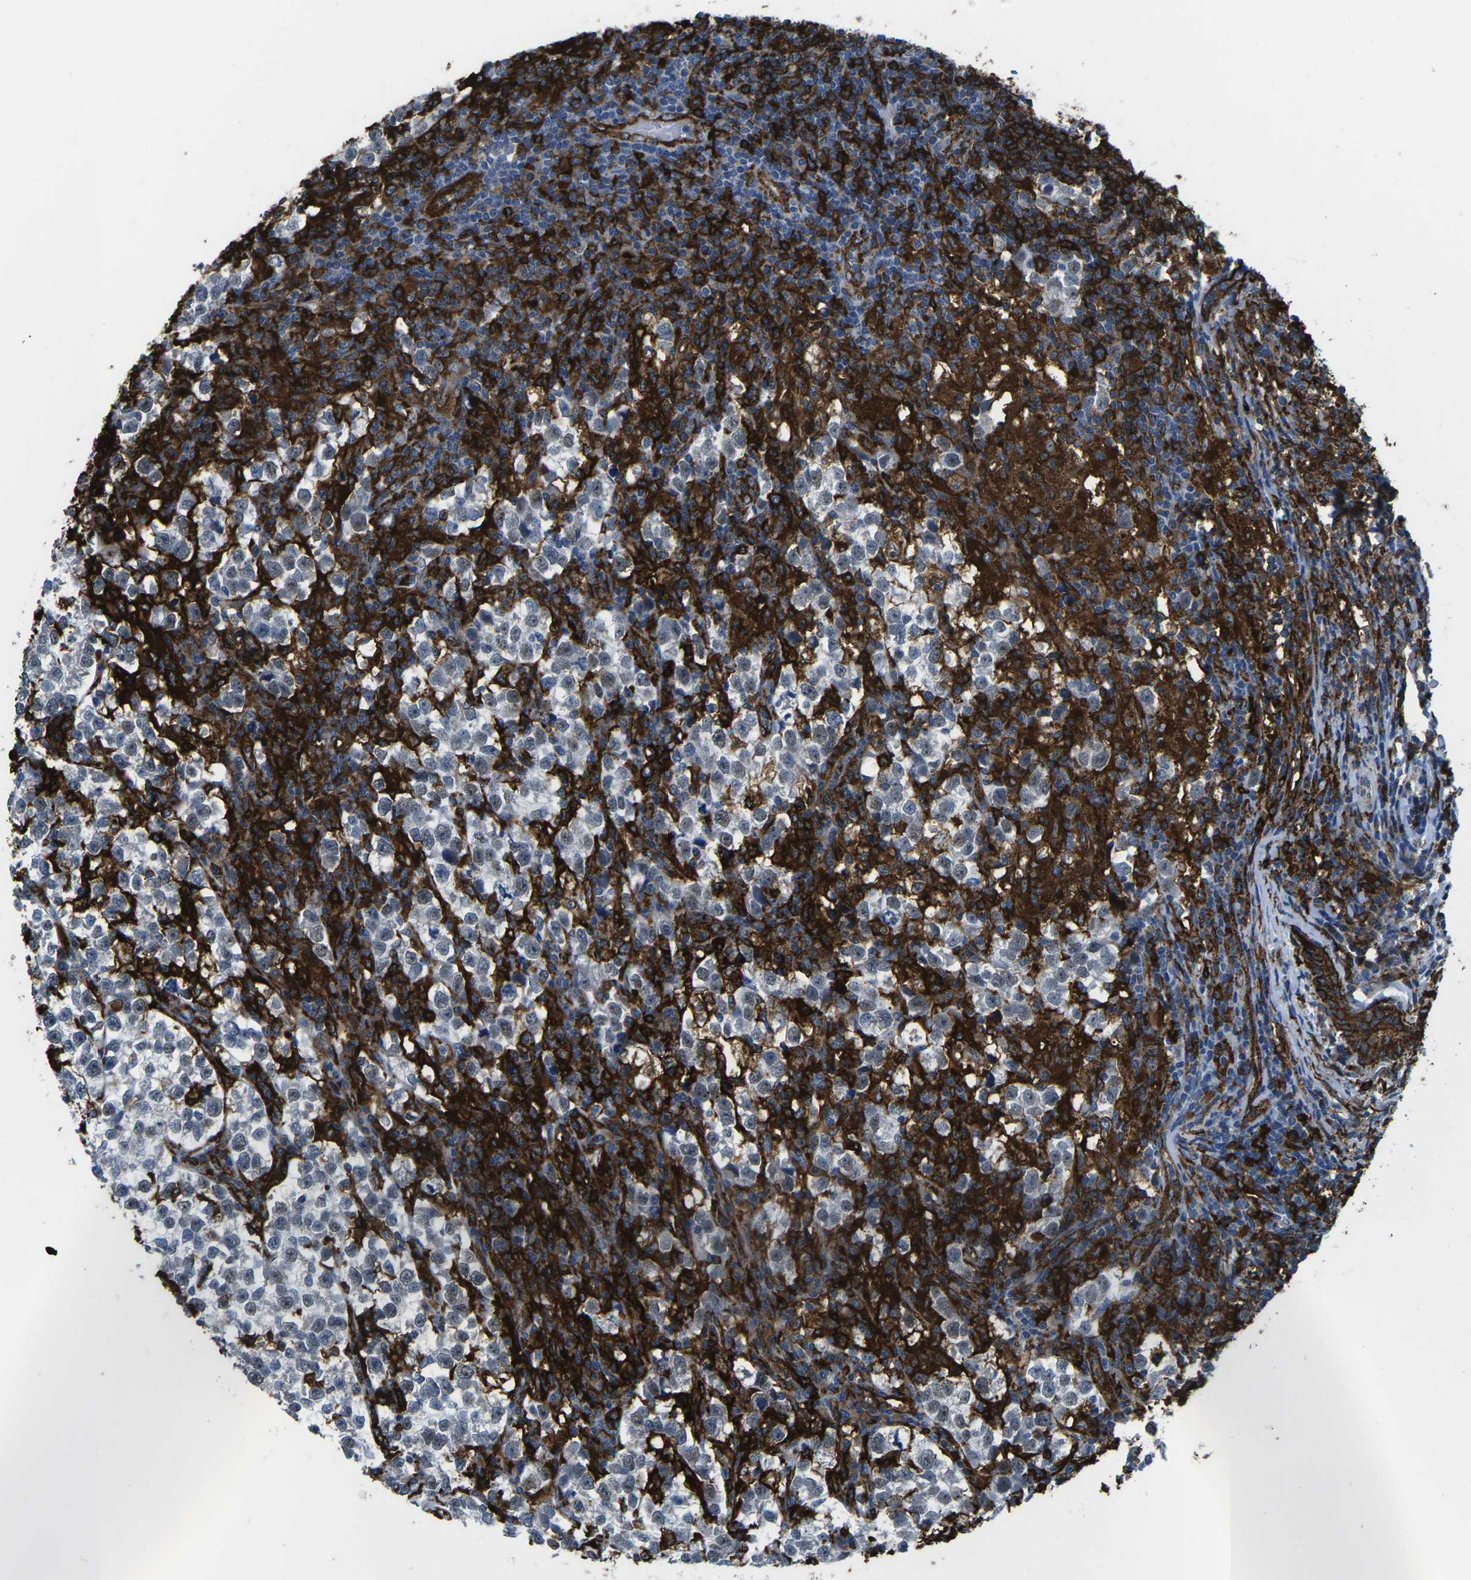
{"staining": {"intensity": "negative", "quantity": "none", "location": "none"}, "tissue": "testis cancer", "cell_type": "Tumor cells", "image_type": "cancer", "snomed": [{"axis": "morphology", "description": "Normal tissue, NOS"}, {"axis": "morphology", "description": "Seminoma, NOS"}, {"axis": "topography", "description": "Testis"}], "caption": "DAB (3,3'-diaminobenzidine) immunohistochemical staining of human testis seminoma demonstrates no significant positivity in tumor cells.", "gene": "PTPN1", "patient": {"sex": "male", "age": 43}}